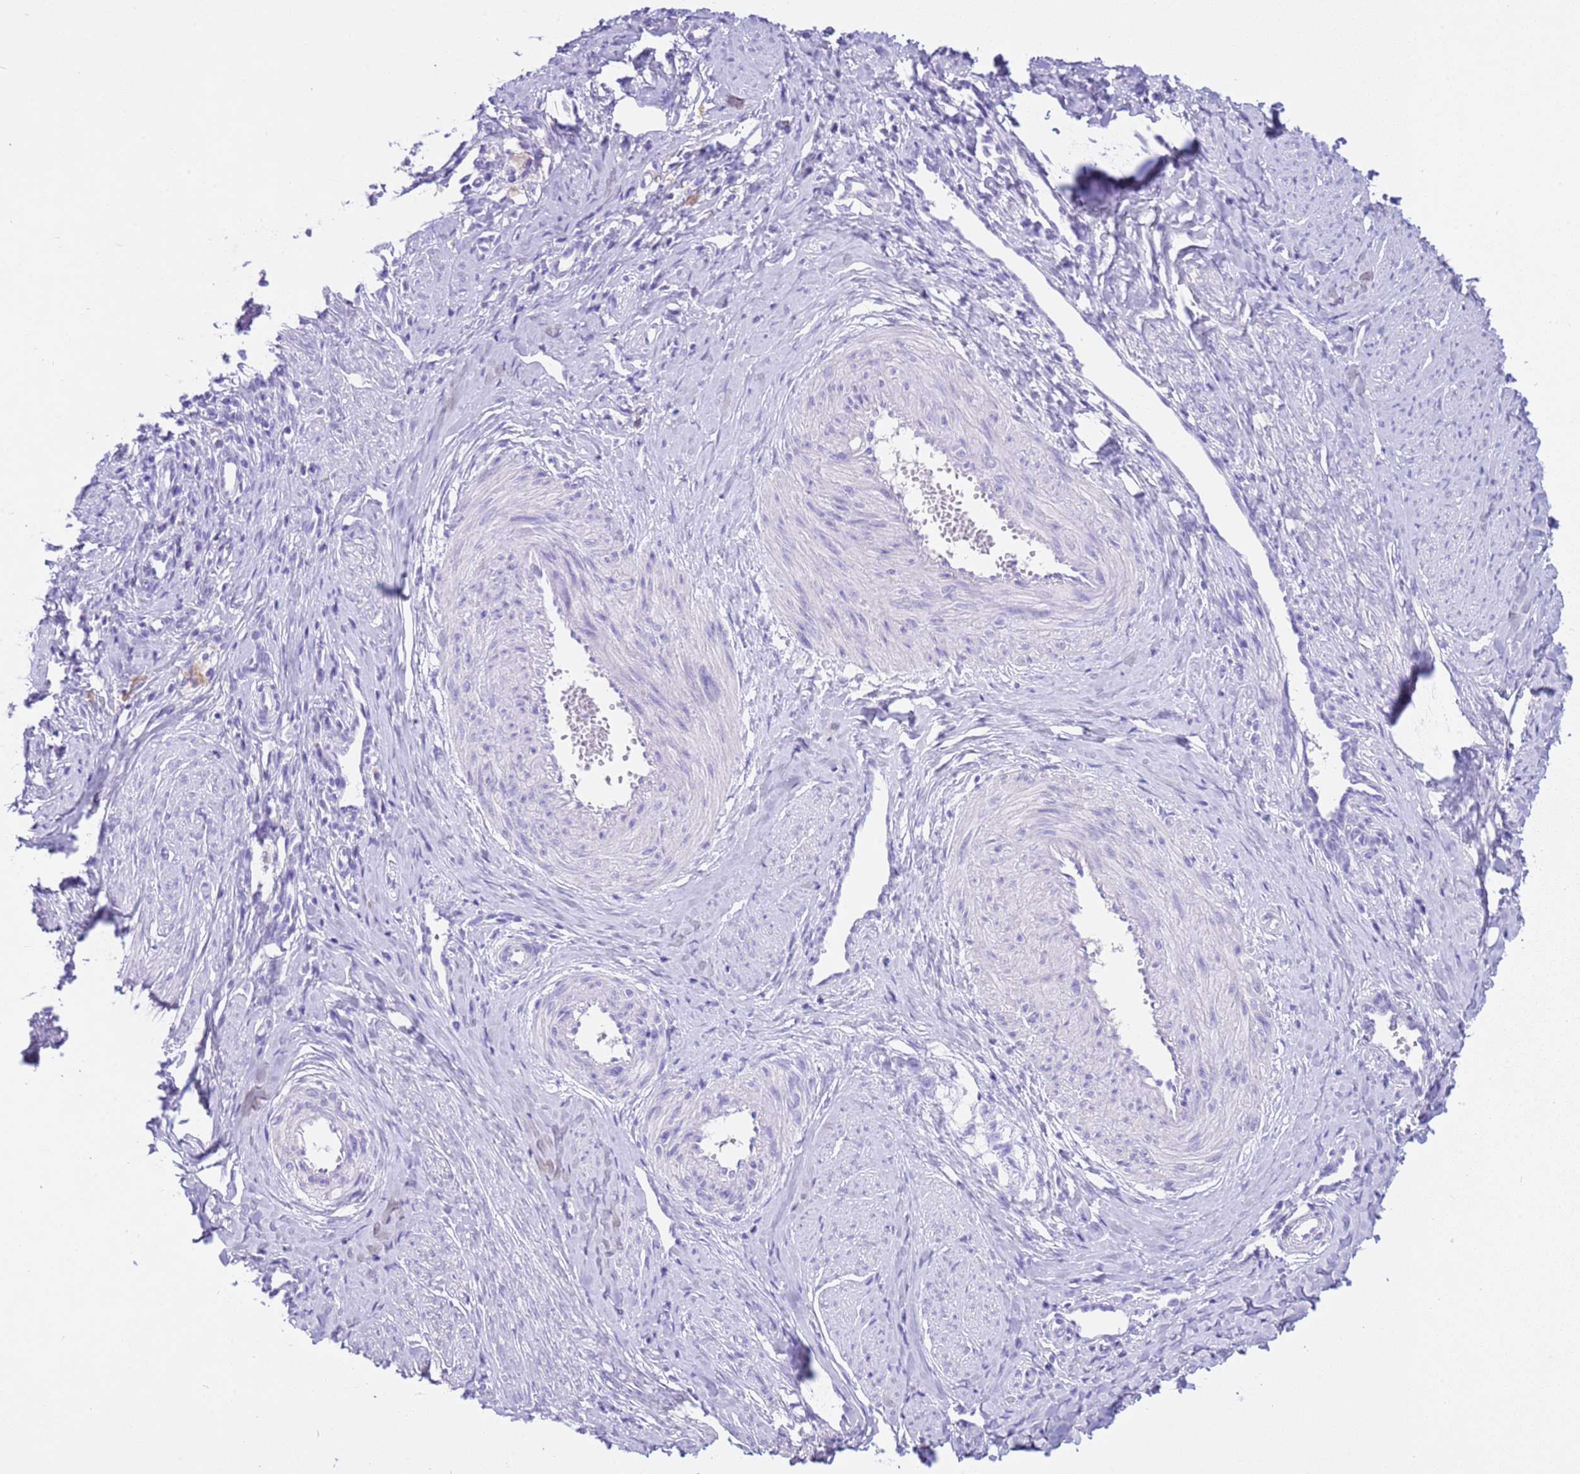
{"staining": {"intensity": "negative", "quantity": "none", "location": "none"}, "tissue": "cervical cancer", "cell_type": "Tumor cells", "image_type": "cancer", "snomed": [{"axis": "morphology", "description": "Adenocarcinoma, NOS"}, {"axis": "topography", "description": "Cervix"}], "caption": "Immunohistochemistry photomicrograph of neoplastic tissue: cervical adenocarcinoma stained with DAB (3,3'-diaminobenzidine) shows no significant protein staining in tumor cells.", "gene": "CPB1", "patient": {"sex": "female", "age": 36}}